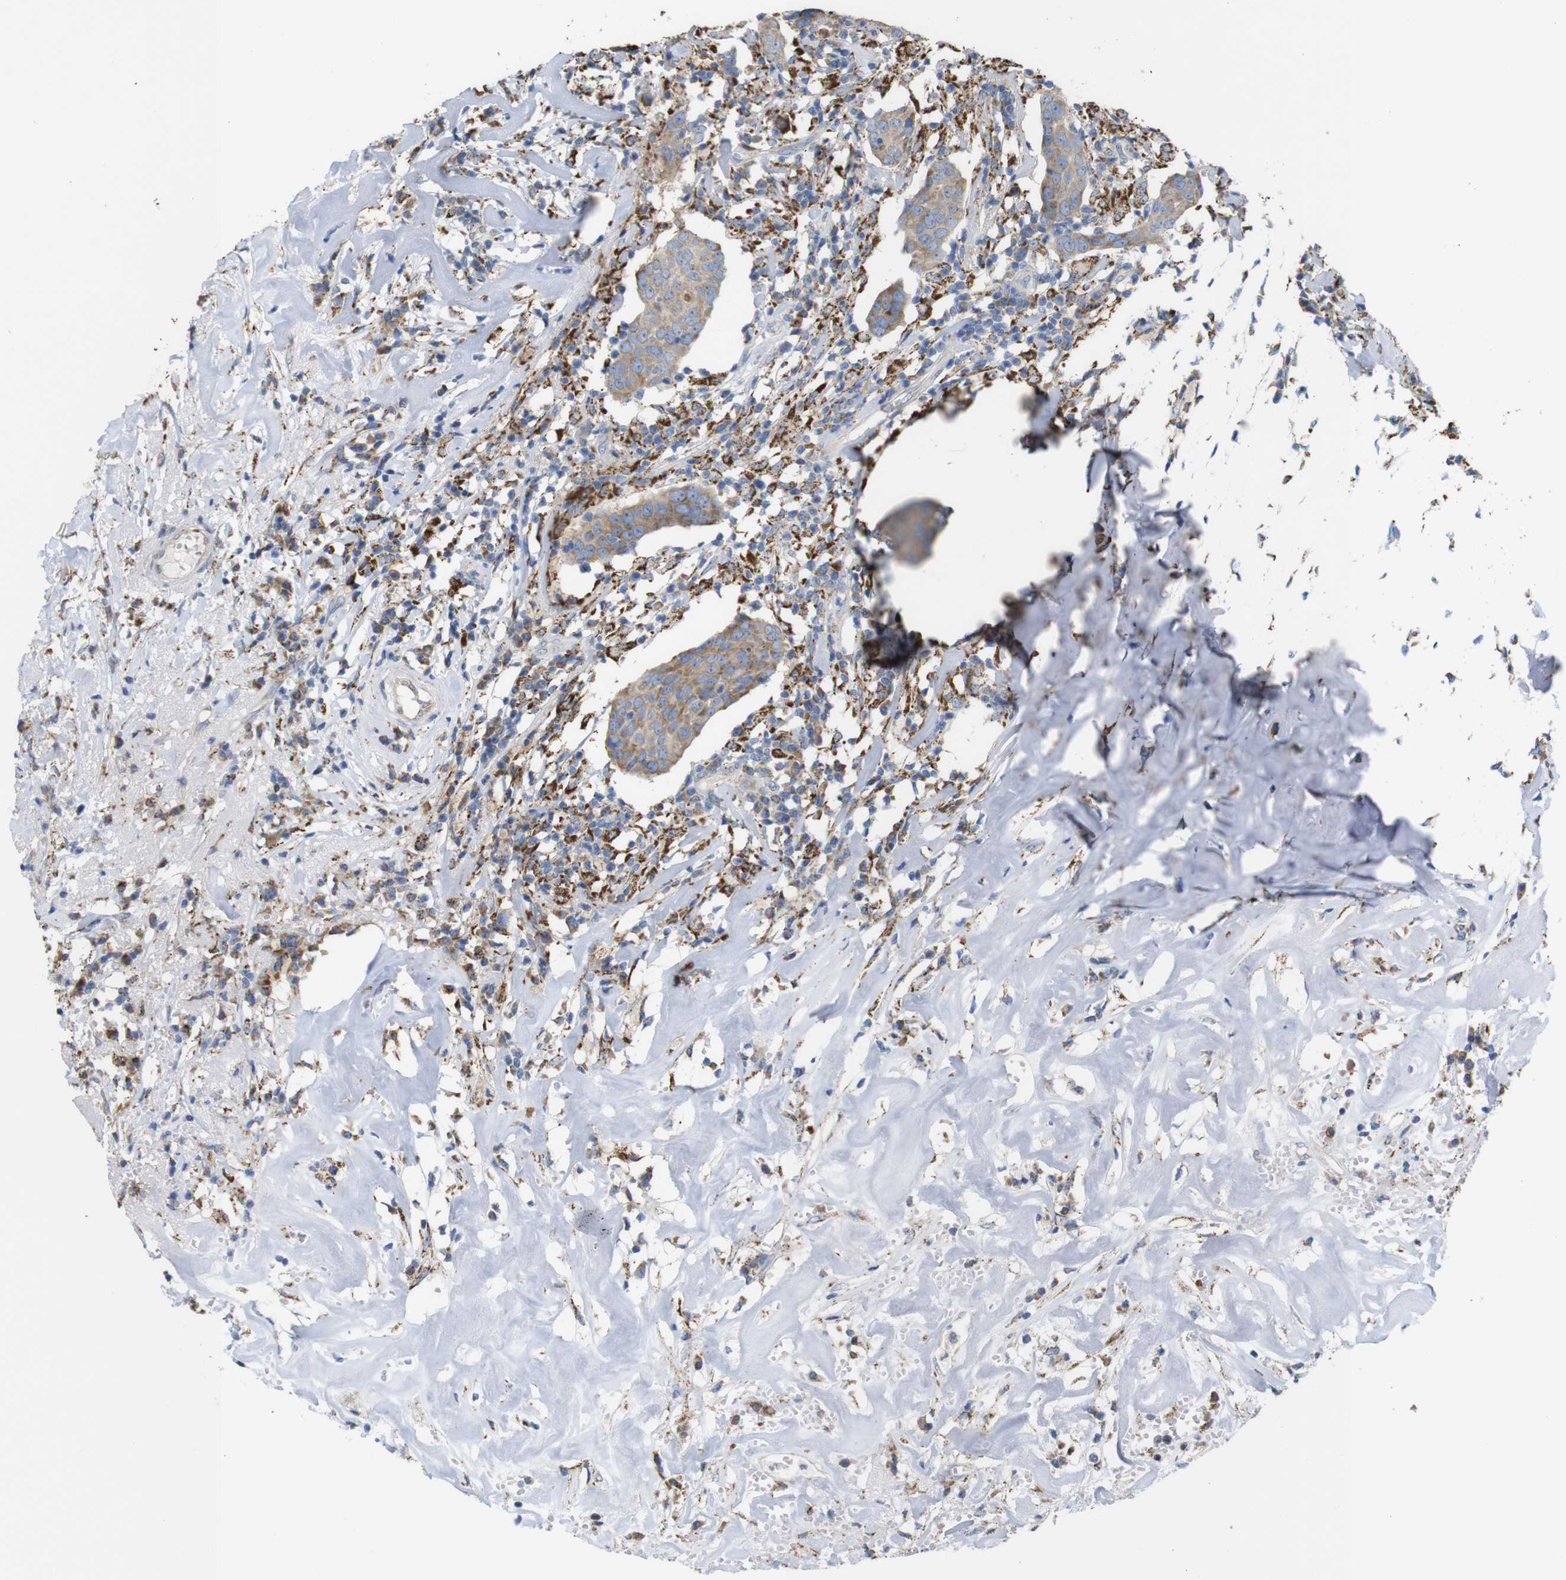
{"staining": {"intensity": "weak", "quantity": ">75%", "location": "cytoplasmic/membranous"}, "tissue": "head and neck cancer", "cell_type": "Tumor cells", "image_type": "cancer", "snomed": [{"axis": "morphology", "description": "Adenocarcinoma, NOS"}, {"axis": "topography", "description": "Salivary gland"}, {"axis": "topography", "description": "Head-Neck"}], "caption": "Human head and neck adenocarcinoma stained for a protein (brown) displays weak cytoplasmic/membranous positive staining in about >75% of tumor cells.", "gene": "PTPRR", "patient": {"sex": "female", "age": 65}}